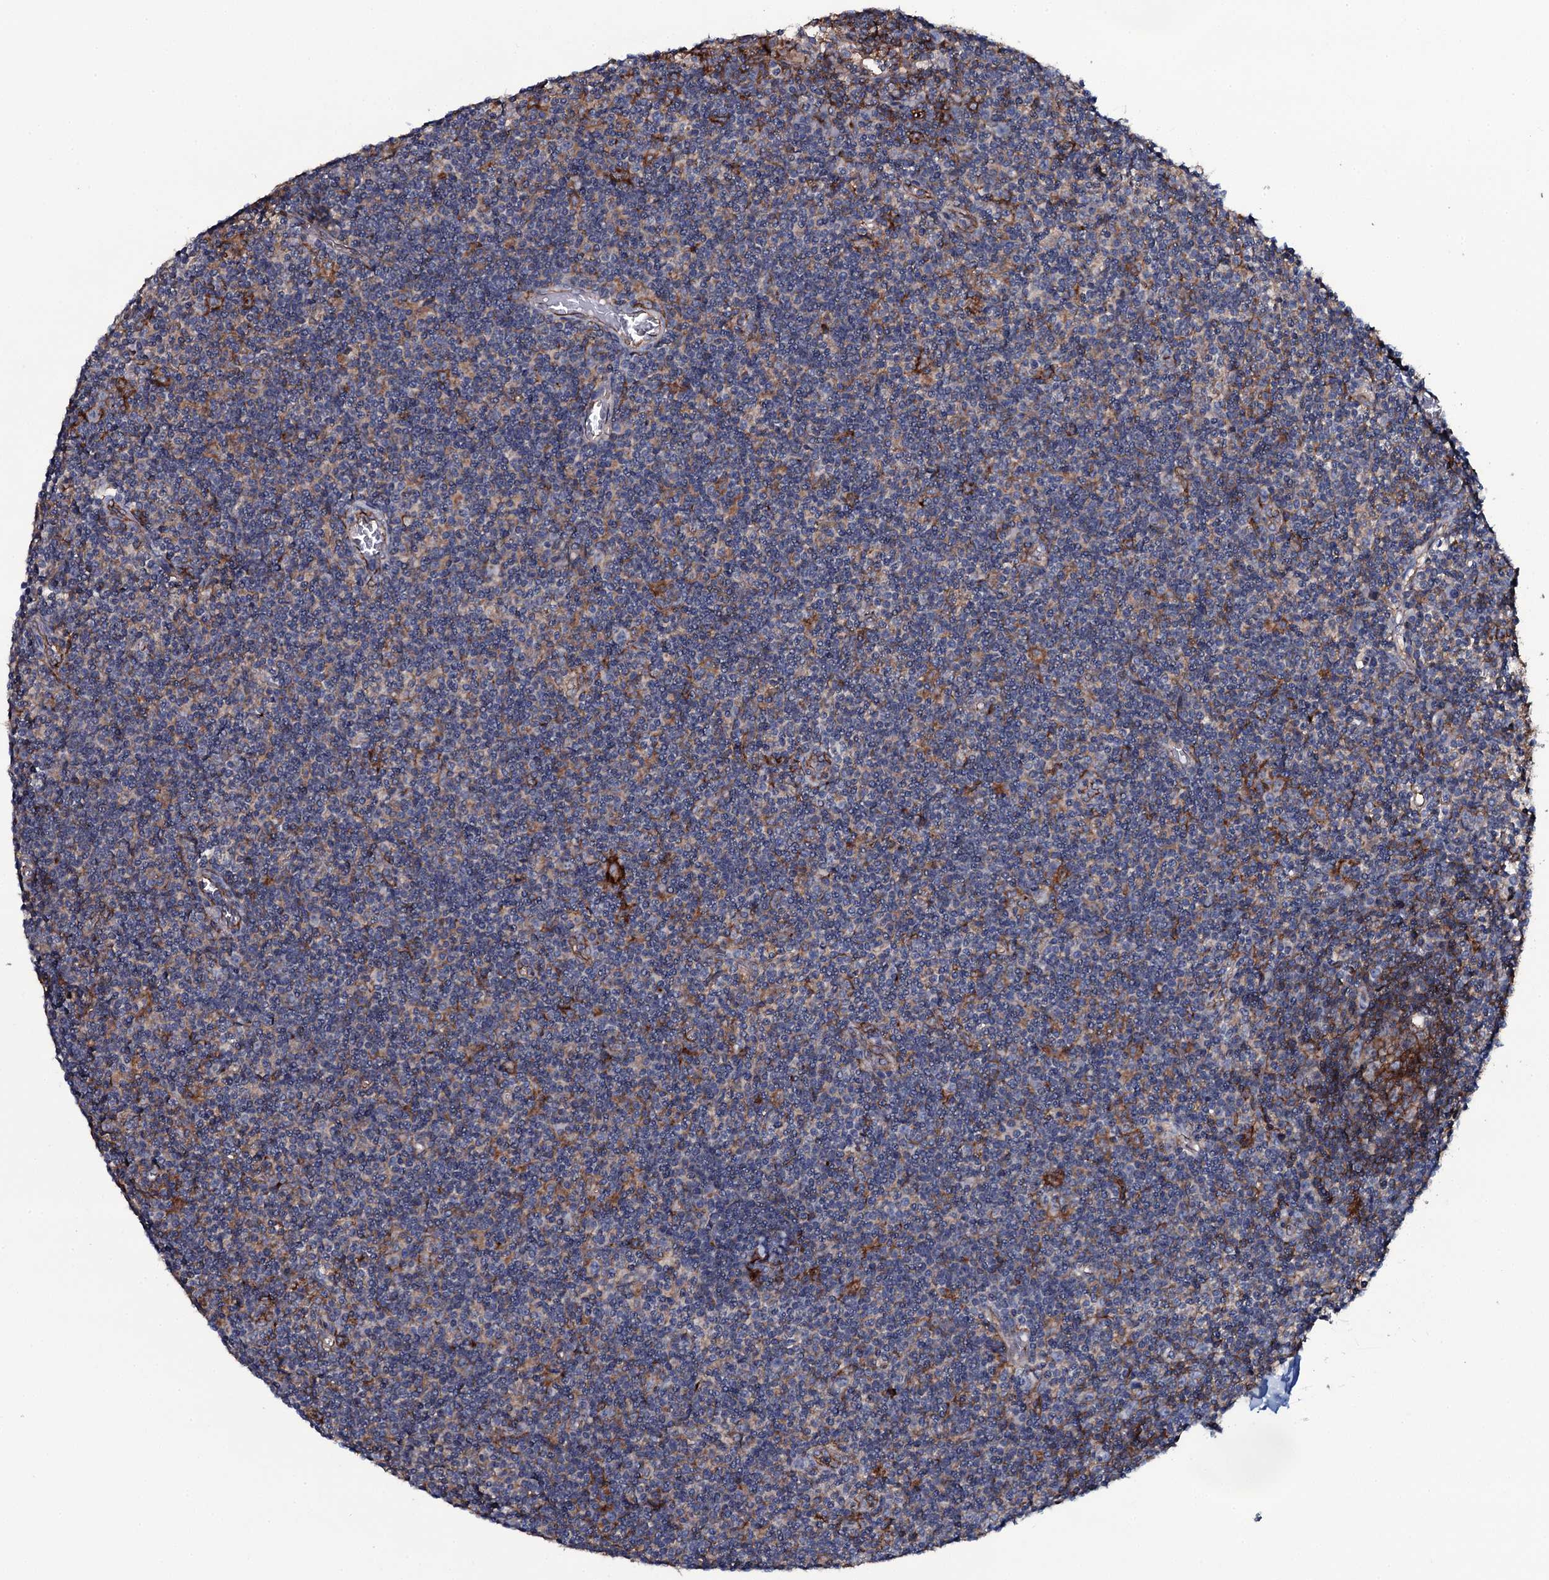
{"staining": {"intensity": "strong", "quantity": ">75%", "location": "cytoplasmic/membranous"}, "tissue": "lymph node", "cell_type": "Germinal center cells", "image_type": "normal", "snomed": [{"axis": "morphology", "description": "Normal tissue, NOS"}, {"axis": "topography", "description": "Lymph node"}], "caption": "This is a photomicrograph of immunohistochemistry staining of benign lymph node, which shows strong staining in the cytoplasmic/membranous of germinal center cells.", "gene": "SNAP23", "patient": {"sex": "female", "age": 55}}